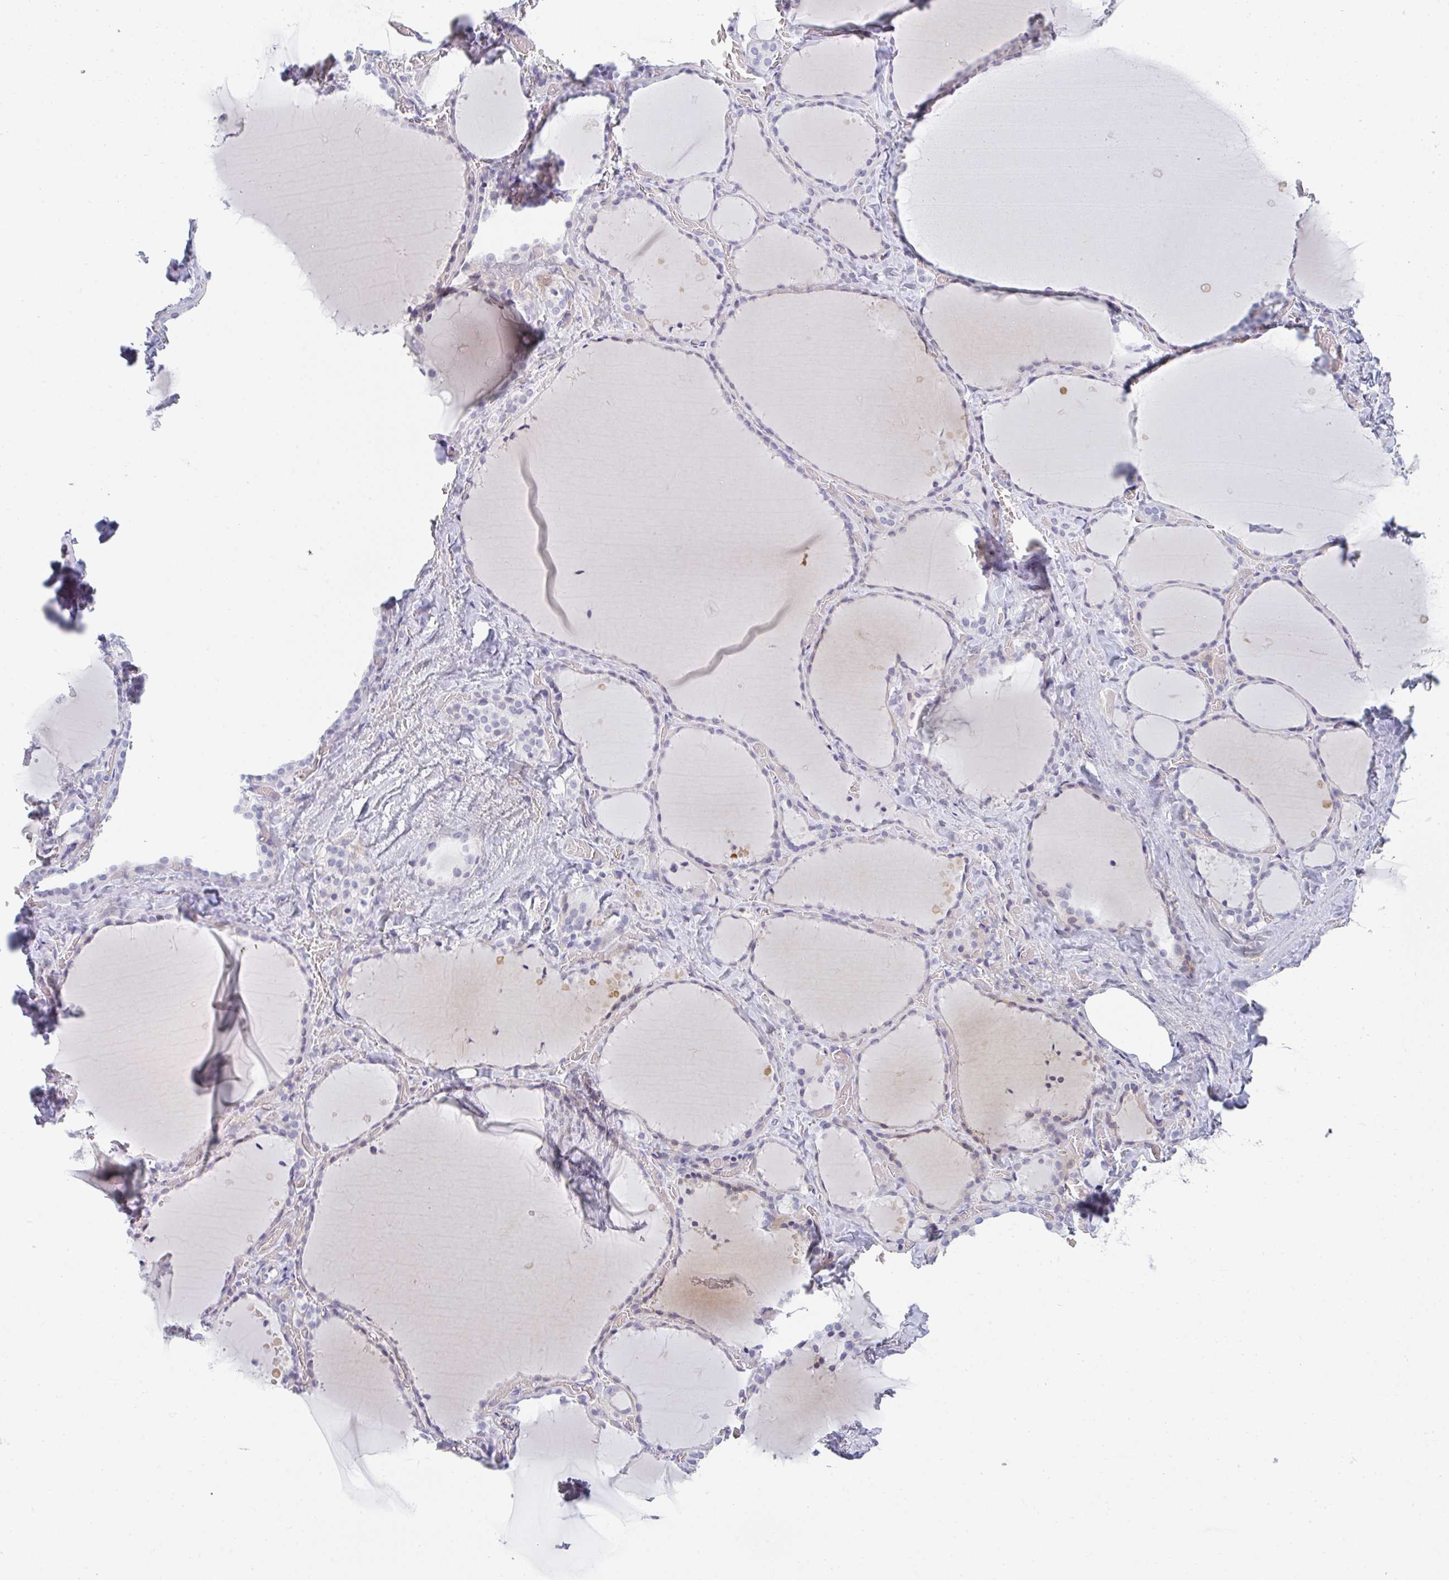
{"staining": {"intensity": "weak", "quantity": "25%-75%", "location": "cytoplasmic/membranous"}, "tissue": "thyroid gland", "cell_type": "Glandular cells", "image_type": "normal", "snomed": [{"axis": "morphology", "description": "Normal tissue, NOS"}, {"axis": "topography", "description": "Thyroid gland"}], "caption": "A histopathology image of thyroid gland stained for a protein exhibits weak cytoplasmic/membranous brown staining in glandular cells. Nuclei are stained in blue.", "gene": "NEU2", "patient": {"sex": "female", "age": 36}}